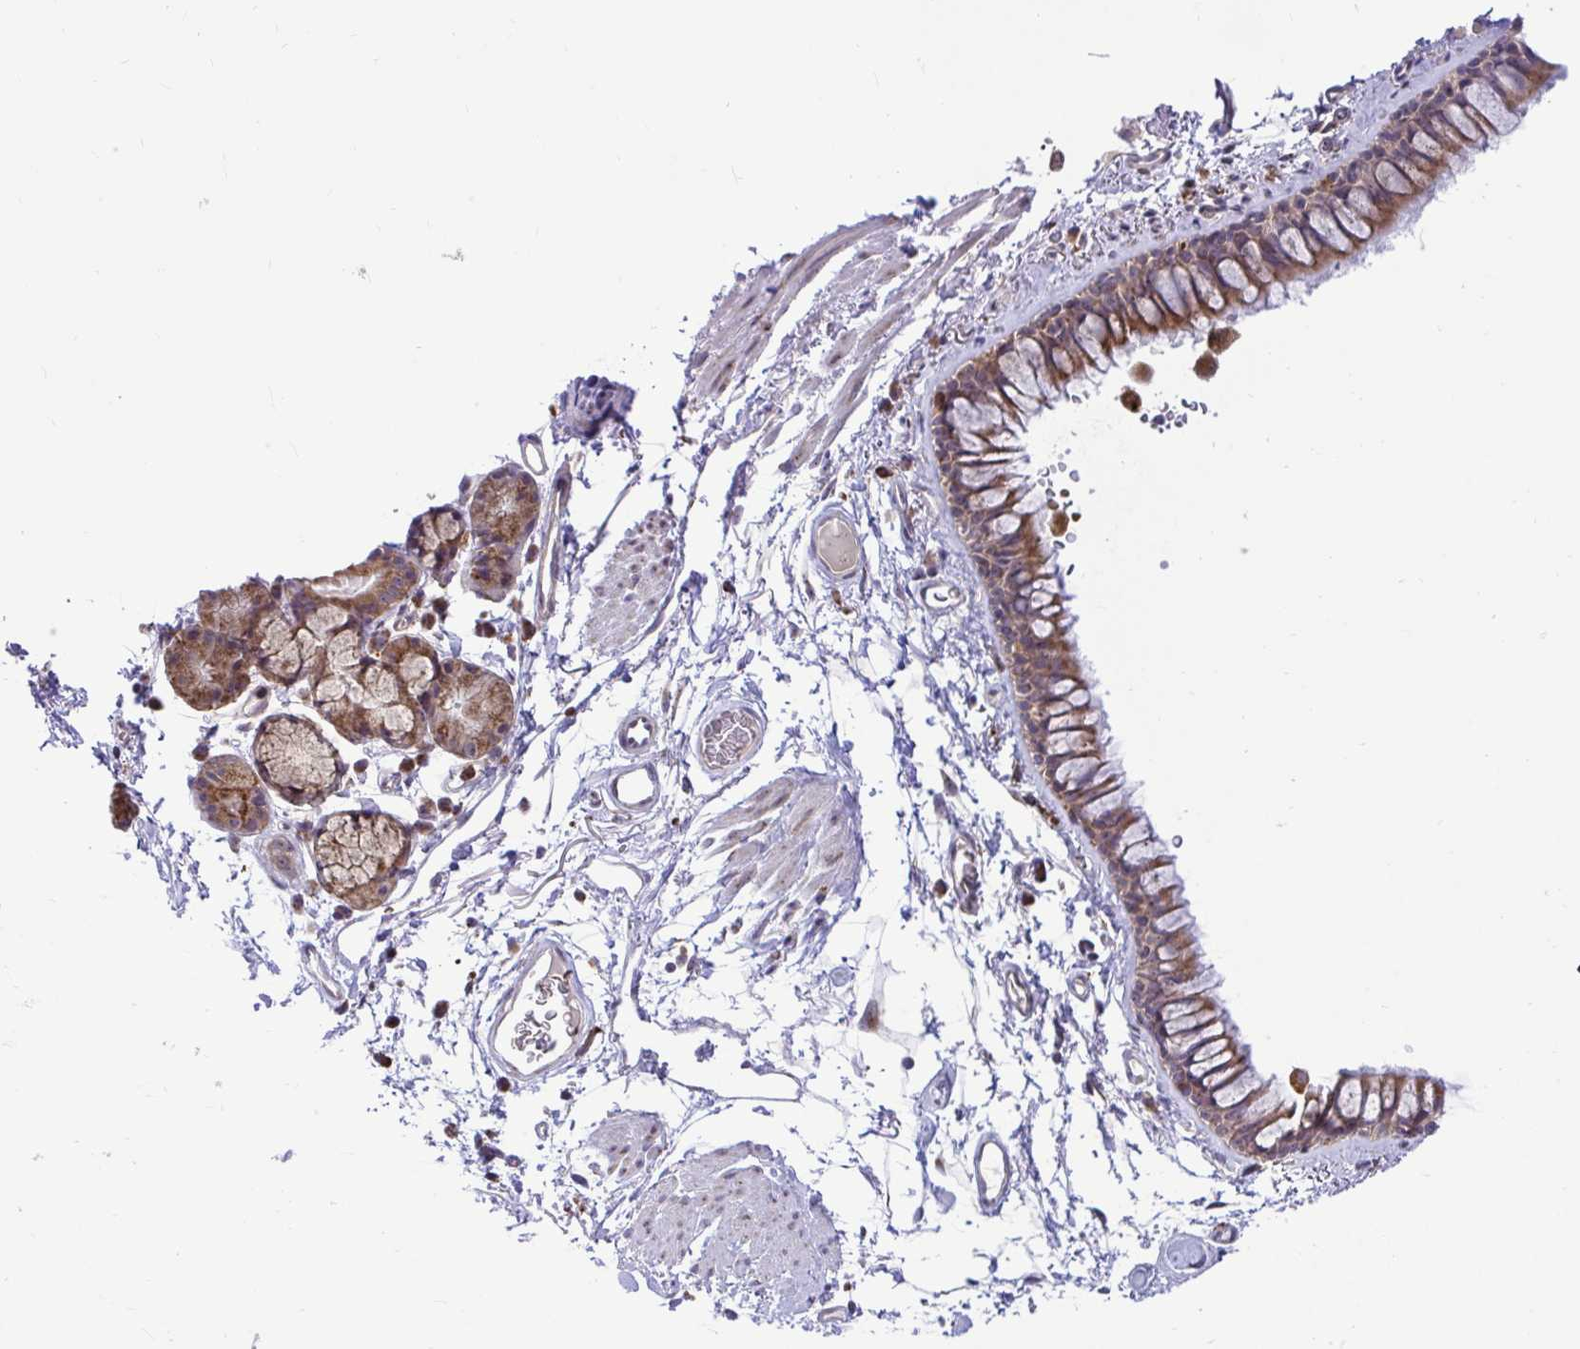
{"staining": {"intensity": "strong", "quantity": ">75%", "location": "cytoplasmic/membranous"}, "tissue": "bronchus", "cell_type": "Respiratory epithelial cells", "image_type": "normal", "snomed": [{"axis": "morphology", "description": "Normal tissue, NOS"}, {"axis": "topography", "description": "Cartilage tissue"}, {"axis": "topography", "description": "Bronchus"}], "caption": "Immunohistochemical staining of unremarkable bronchus demonstrates strong cytoplasmic/membranous protein expression in approximately >75% of respiratory epithelial cells. Using DAB (3,3'-diaminobenzidine) (brown) and hematoxylin (blue) stains, captured at high magnification using brightfield microscopy.", "gene": "VTI1B", "patient": {"sex": "female", "age": 79}}